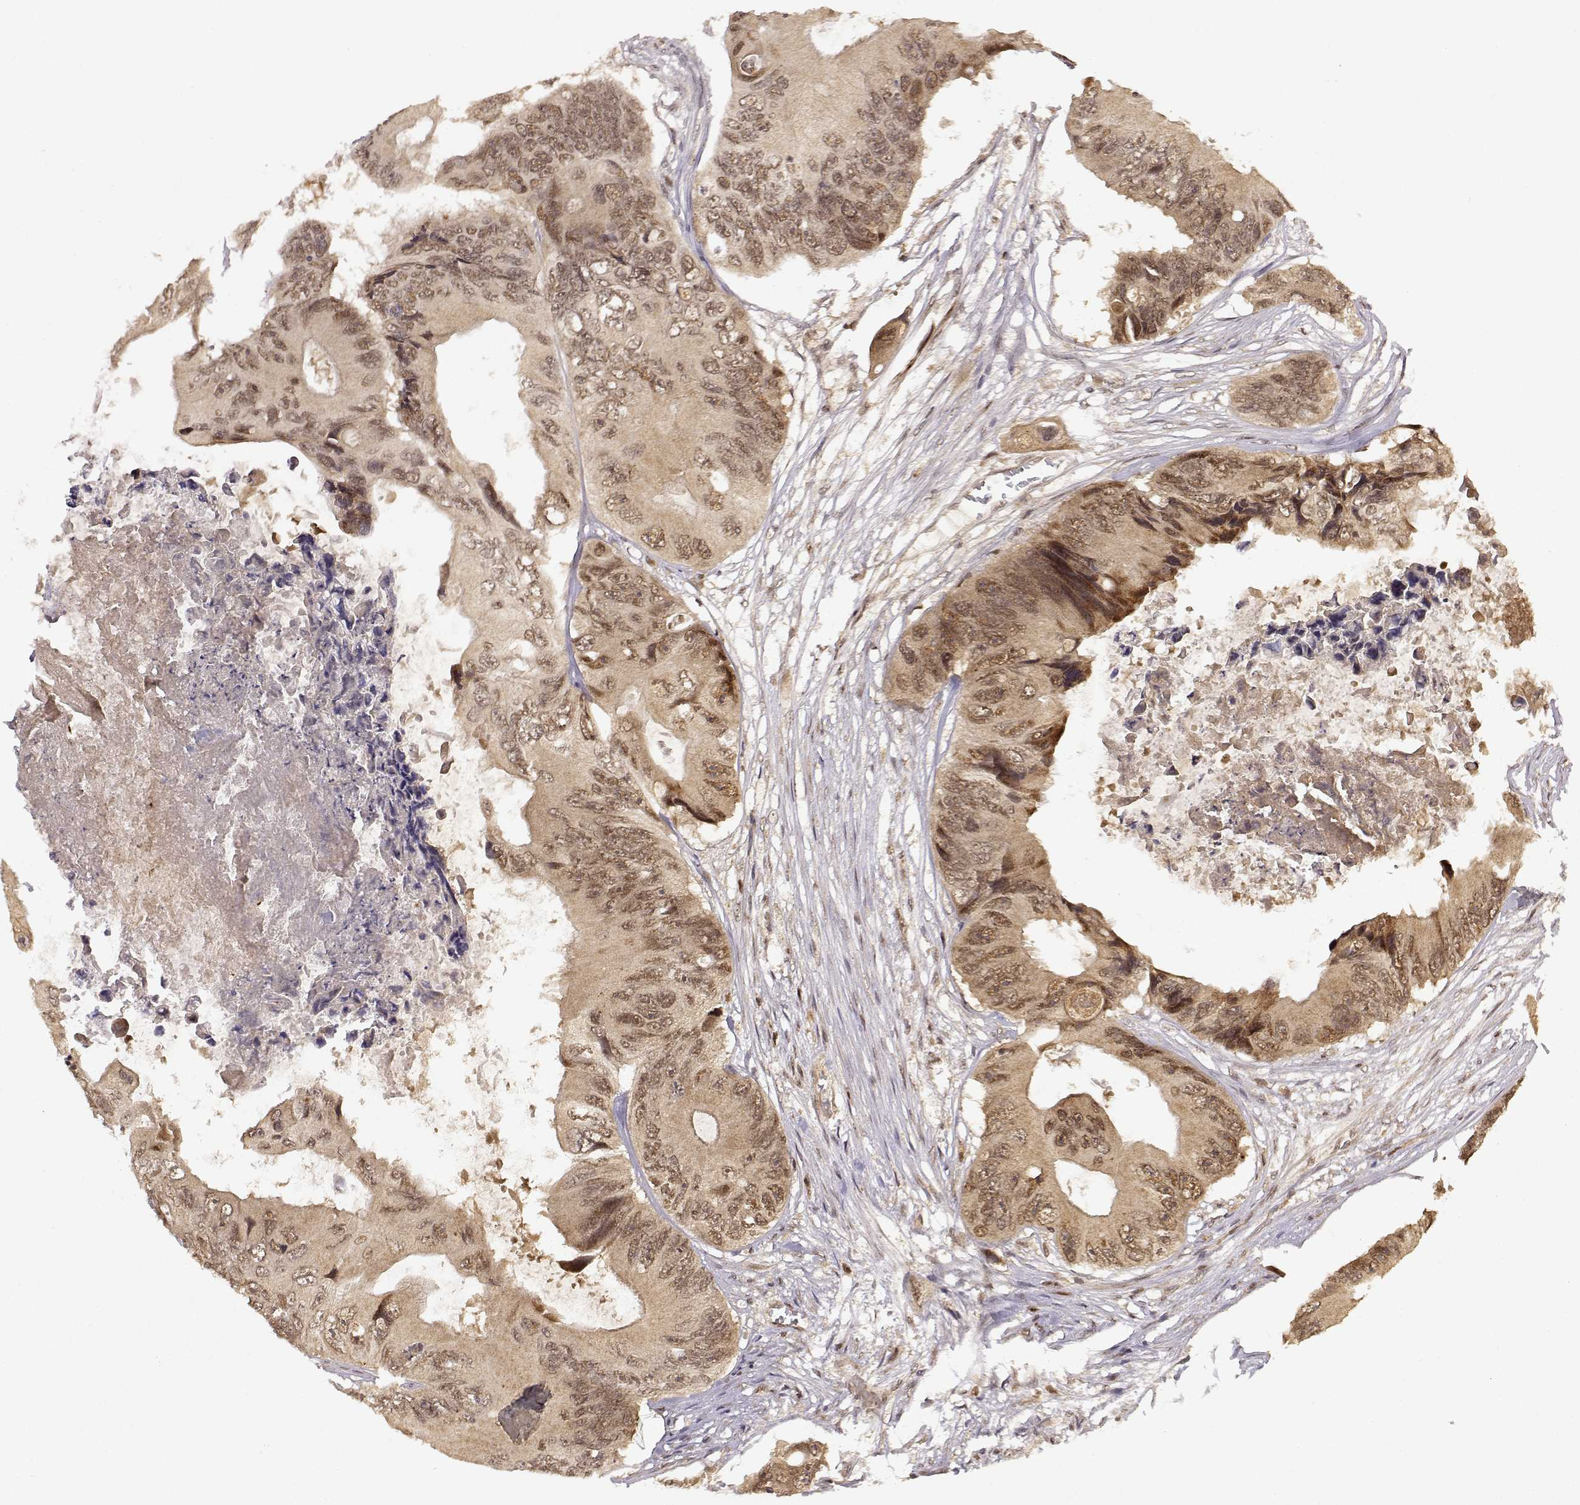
{"staining": {"intensity": "moderate", "quantity": ">75%", "location": "cytoplasmic/membranous,nuclear"}, "tissue": "colorectal cancer", "cell_type": "Tumor cells", "image_type": "cancer", "snomed": [{"axis": "morphology", "description": "Adenocarcinoma, NOS"}, {"axis": "topography", "description": "Rectum"}], "caption": "Moderate cytoplasmic/membranous and nuclear positivity is appreciated in about >75% of tumor cells in colorectal cancer (adenocarcinoma).", "gene": "MAEA", "patient": {"sex": "male", "age": 63}}